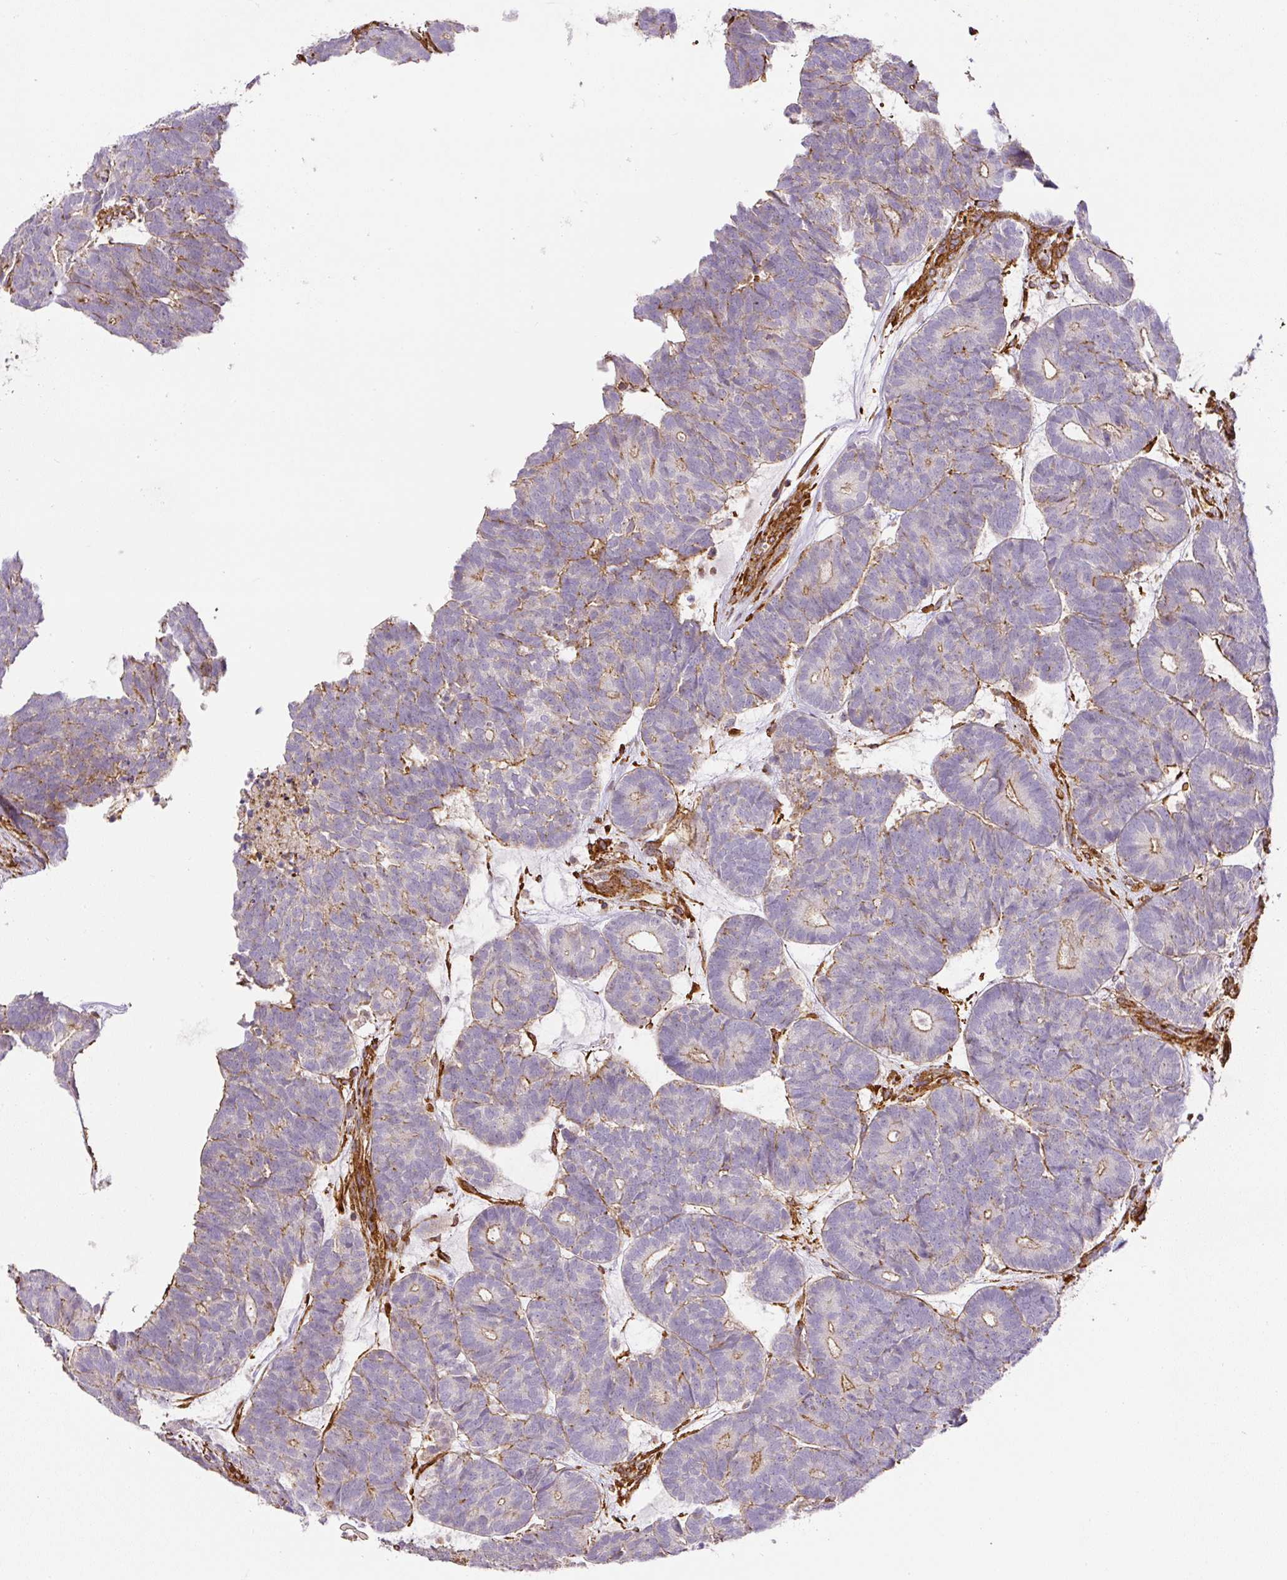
{"staining": {"intensity": "moderate", "quantity": "<25%", "location": "cytoplasmic/membranous"}, "tissue": "head and neck cancer", "cell_type": "Tumor cells", "image_type": "cancer", "snomed": [{"axis": "morphology", "description": "Adenocarcinoma, NOS"}, {"axis": "topography", "description": "Head-Neck"}], "caption": "This micrograph exhibits IHC staining of human head and neck cancer (adenocarcinoma), with low moderate cytoplasmic/membranous positivity in approximately <25% of tumor cells.", "gene": "MYL12A", "patient": {"sex": "female", "age": 81}}